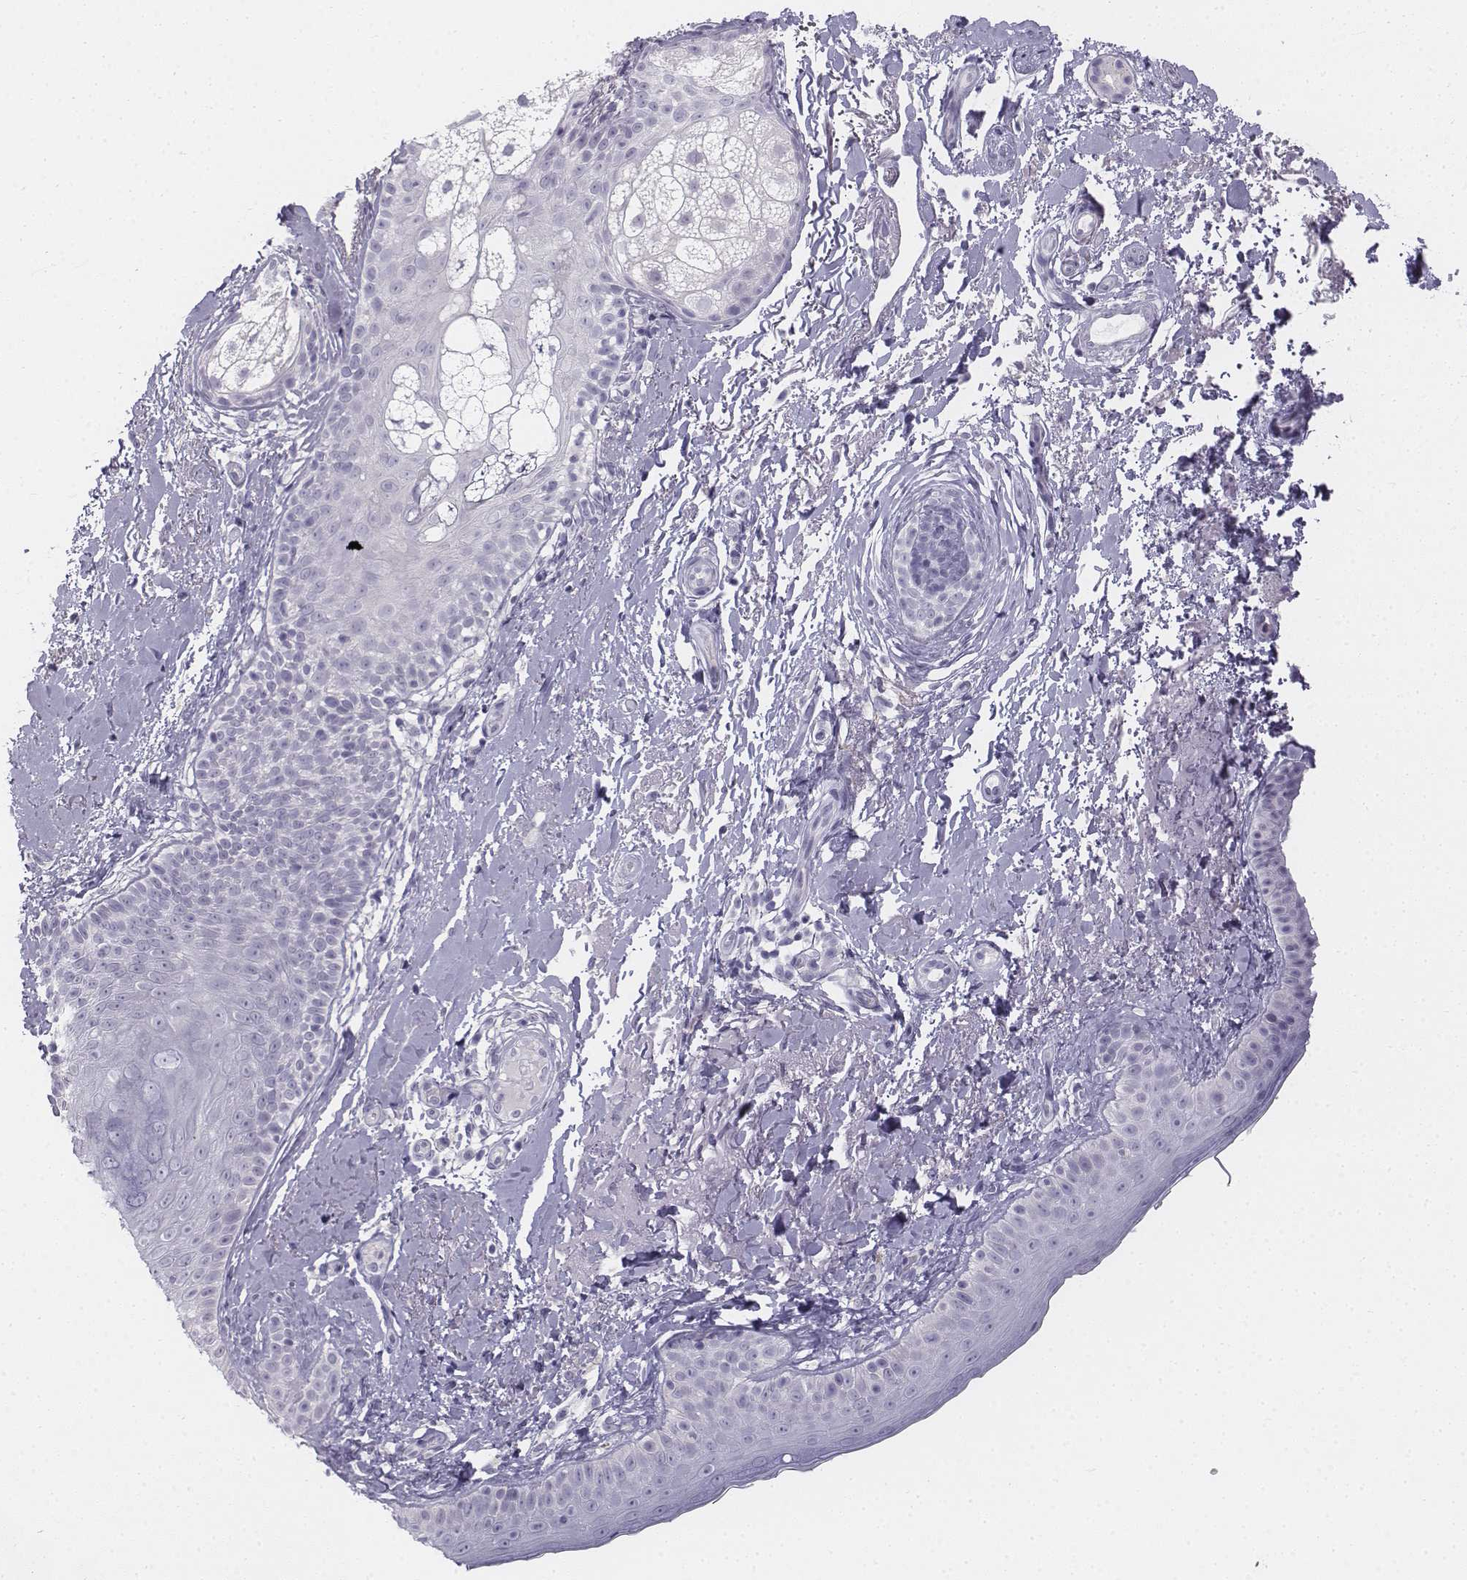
{"staining": {"intensity": "negative", "quantity": "none", "location": "none"}, "tissue": "skin", "cell_type": "Fibroblasts", "image_type": "normal", "snomed": [{"axis": "morphology", "description": "Normal tissue, NOS"}, {"axis": "topography", "description": "Skin"}], "caption": "A histopathology image of human skin is negative for staining in fibroblasts.", "gene": "TH", "patient": {"sex": "male", "age": 73}}